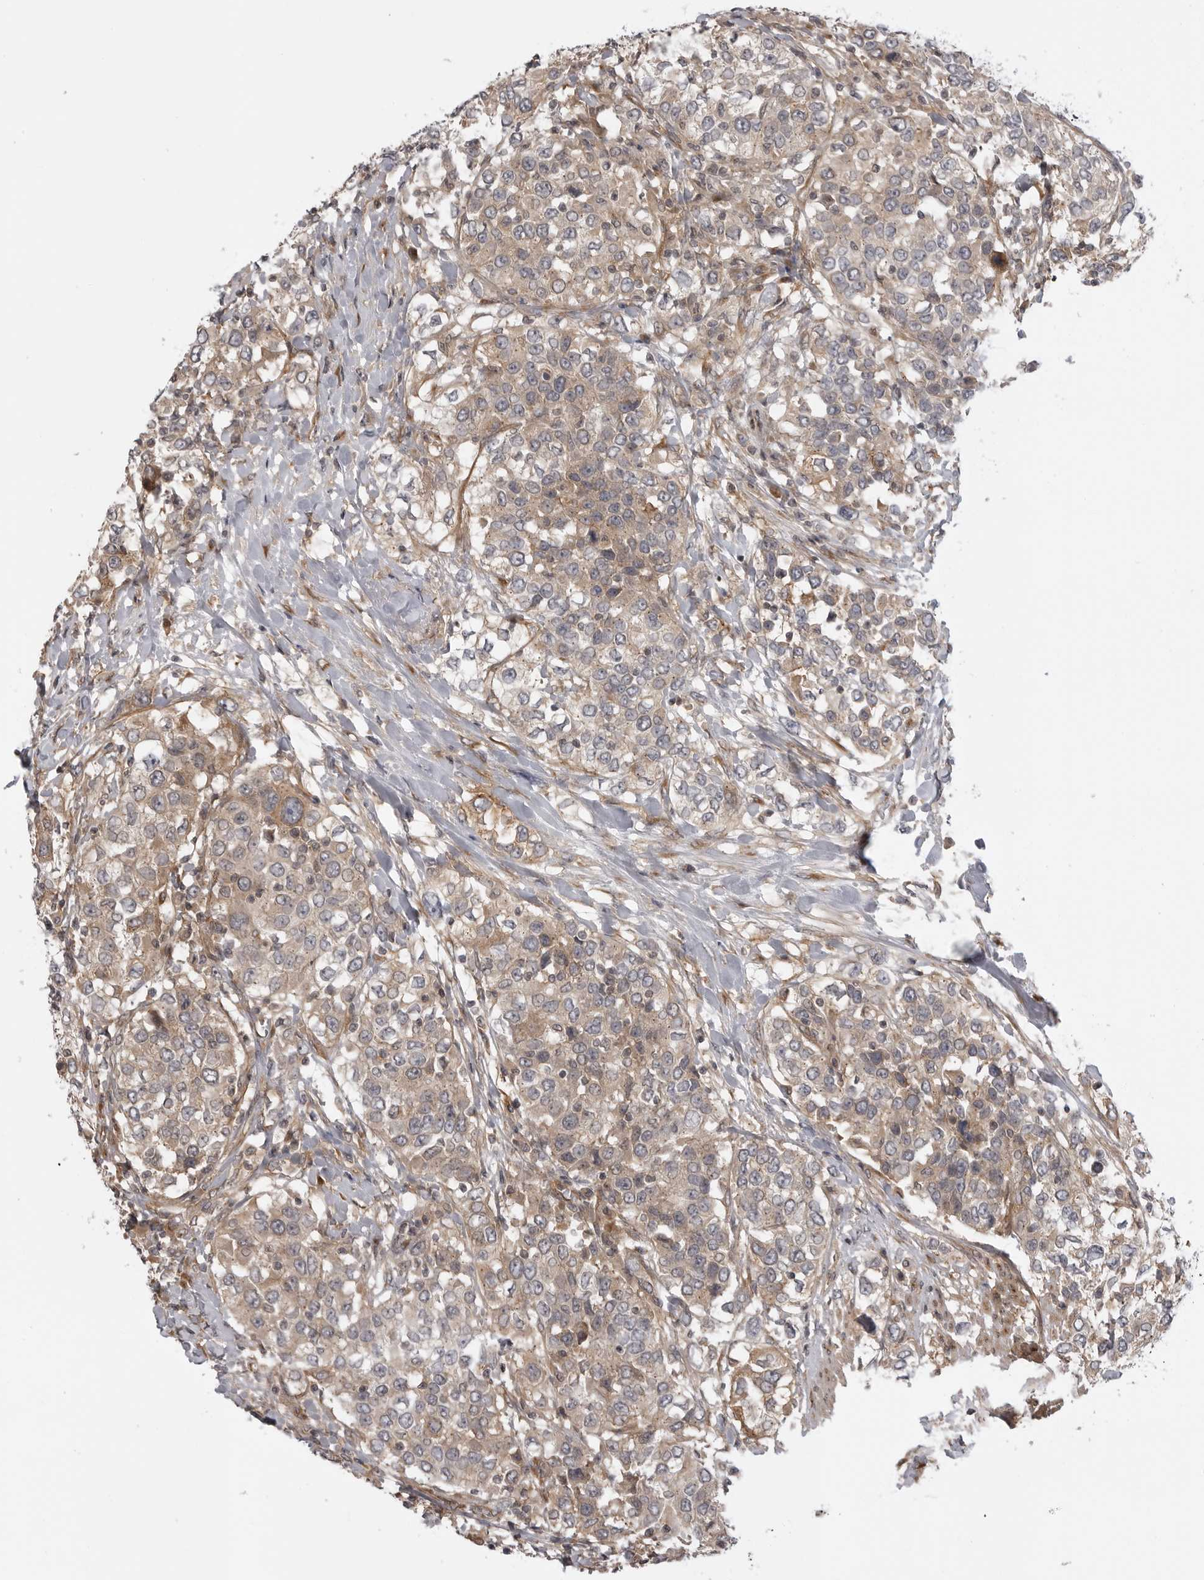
{"staining": {"intensity": "weak", "quantity": "25%-75%", "location": "cytoplasmic/membranous"}, "tissue": "urothelial cancer", "cell_type": "Tumor cells", "image_type": "cancer", "snomed": [{"axis": "morphology", "description": "Urothelial carcinoma, High grade"}, {"axis": "topography", "description": "Urinary bladder"}], "caption": "Weak cytoplasmic/membranous staining is seen in approximately 25%-75% of tumor cells in high-grade urothelial carcinoma.", "gene": "LRRC45", "patient": {"sex": "female", "age": 80}}